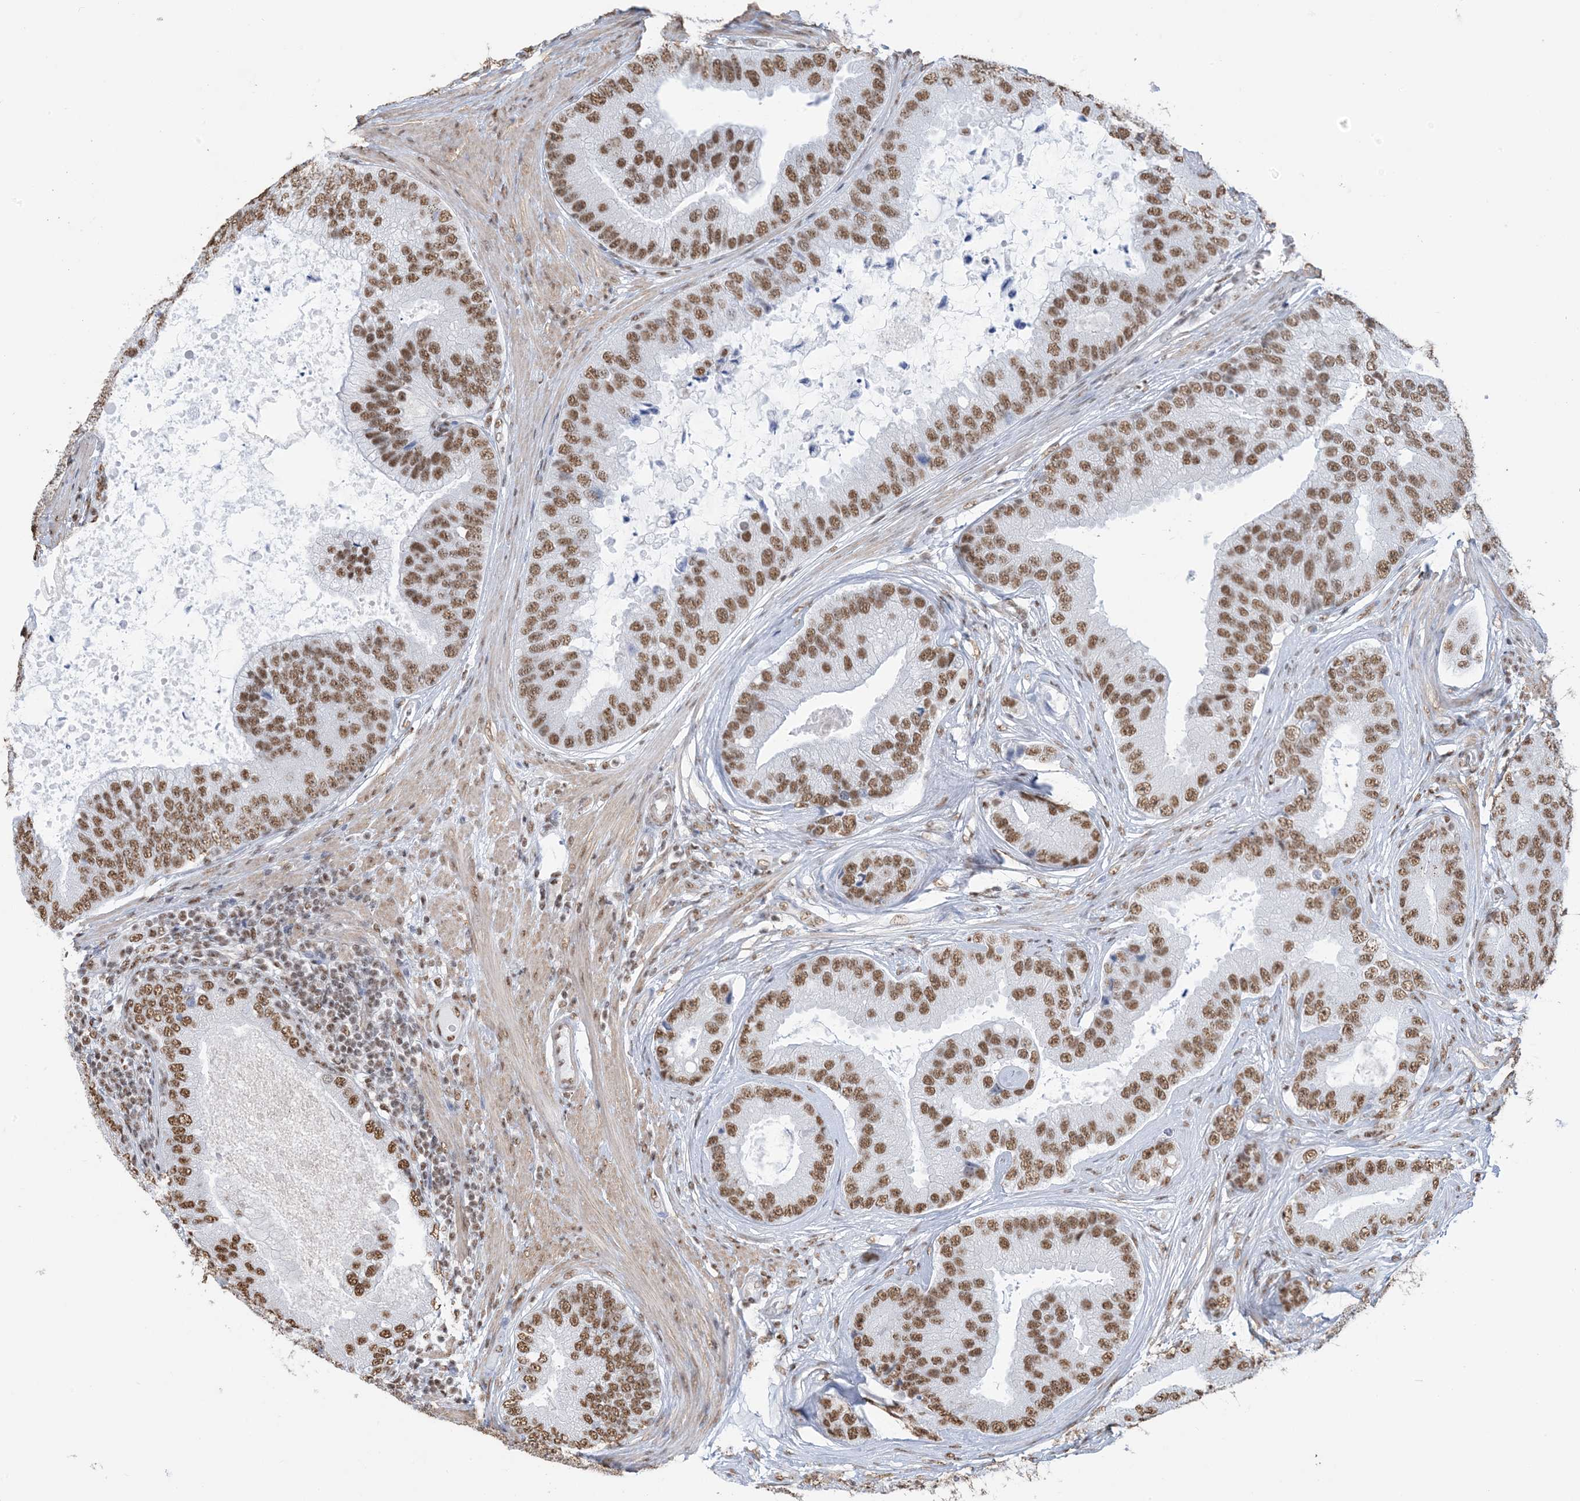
{"staining": {"intensity": "moderate", "quantity": ">75%", "location": "nuclear"}, "tissue": "prostate cancer", "cell_type": "Tumor cells", "image_type": "cancer", "snomed": [{"axis": "morphology", "description": "Adenocarcinoma, High grade"}, {"axis": "topography", "description": "Prostate"}], "caption": "This photomicrograph reveals high-grade adenocarcinoma (prostate) stained with immunohistochemistry (IHC) to label a protein in brown. The nuclear of tumor cells show moderate positivity for the protein. Nuclei are counter-stained blue.", "gene": "ZNF792", "patient": {"sex": "male", "age": 70}}